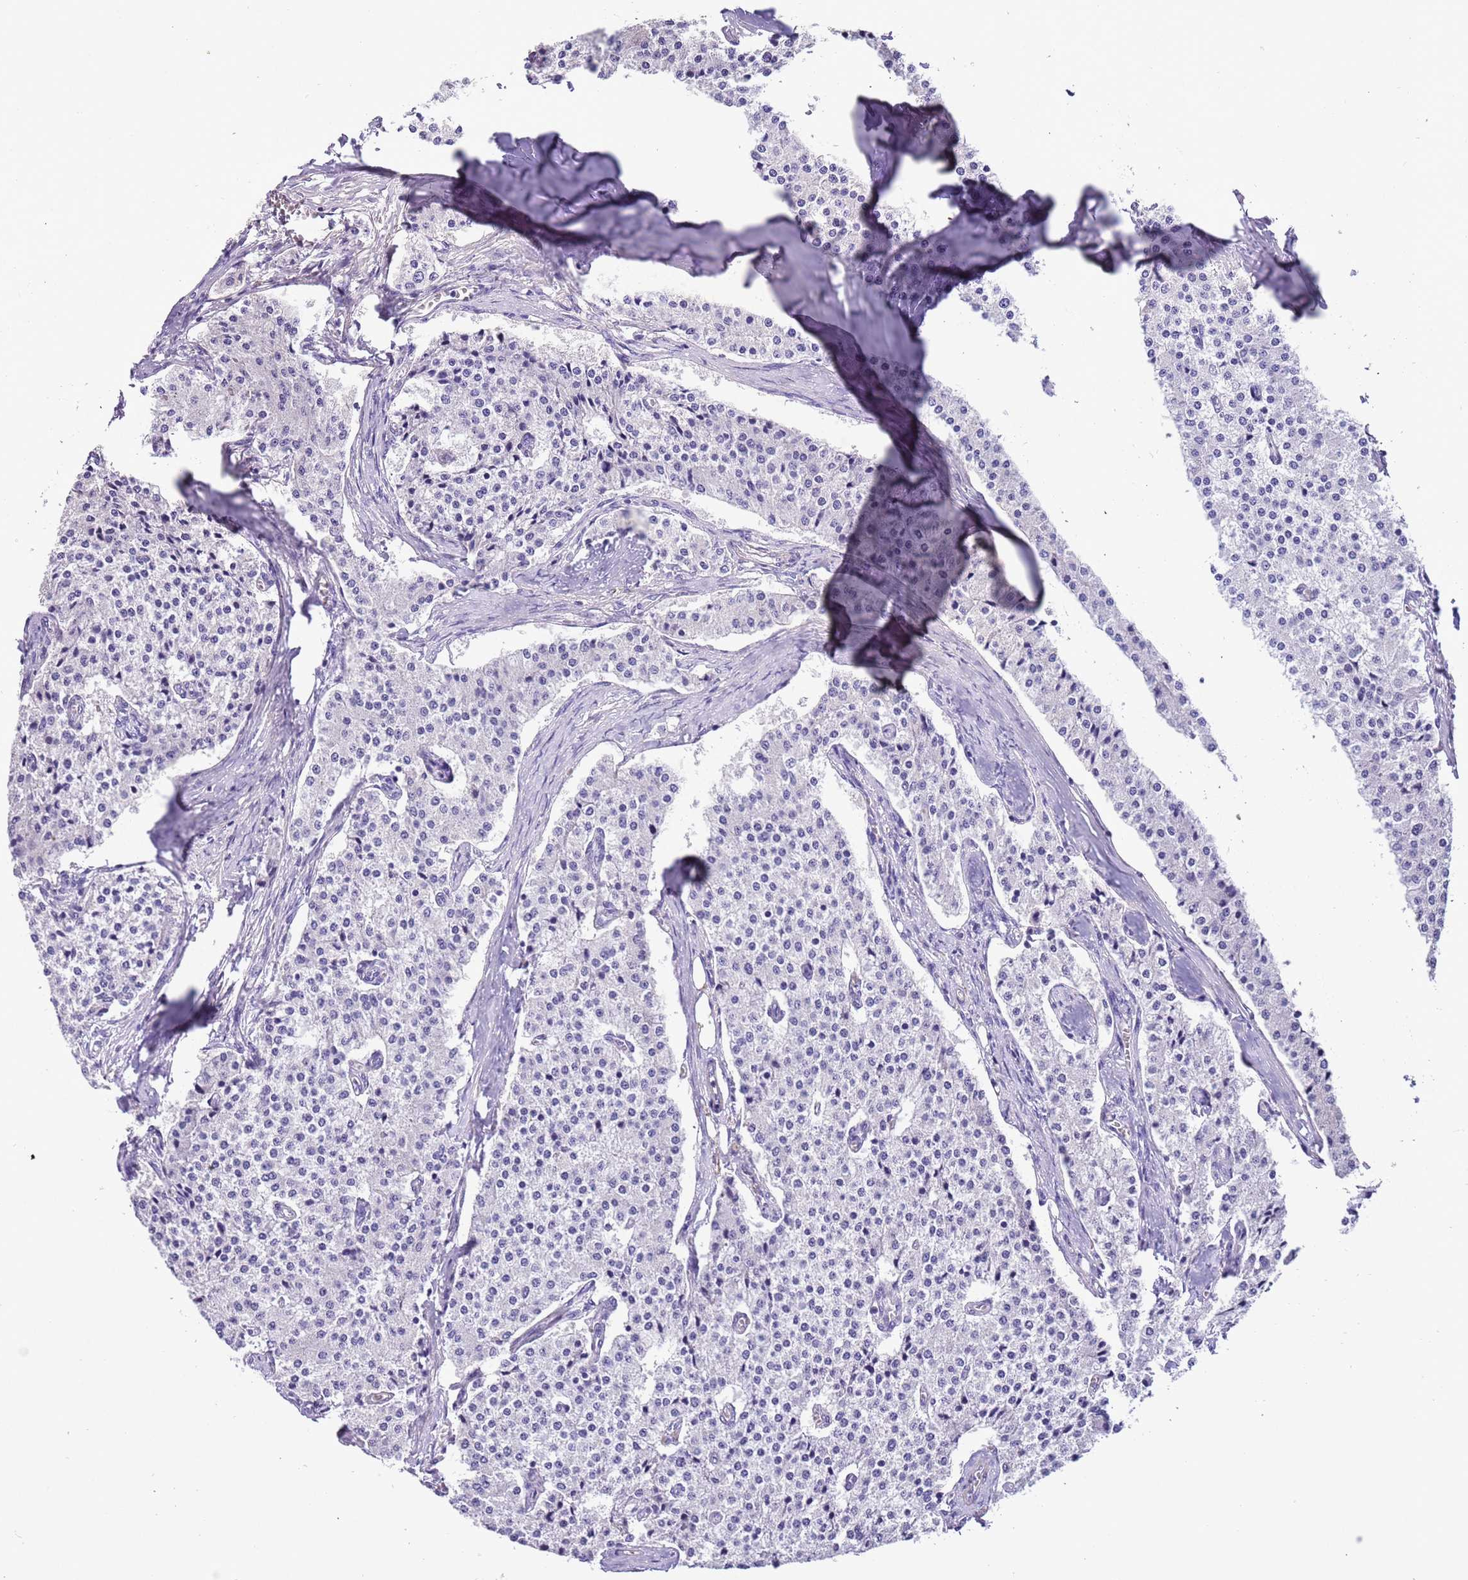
{"staining": {"intensity": "negative", "quantity": "none", "location": "none"}, "tissue": "carcinoid", "cell_type": "Tumor cells", "image_type": "cancer", "snomed": [{"axis": "morphology", "description": "Carcinoid, malignant, NOS"}, {"axis": "topography", "description": "Colon"}], "caption": "DAB (3,3'-diaminobenzidine) immunohistochemical staining of carcinoid shows no significant positivity in tumor cells.", "gene": "PCGF2", "patient": {"sex": "female", "age": 52}}